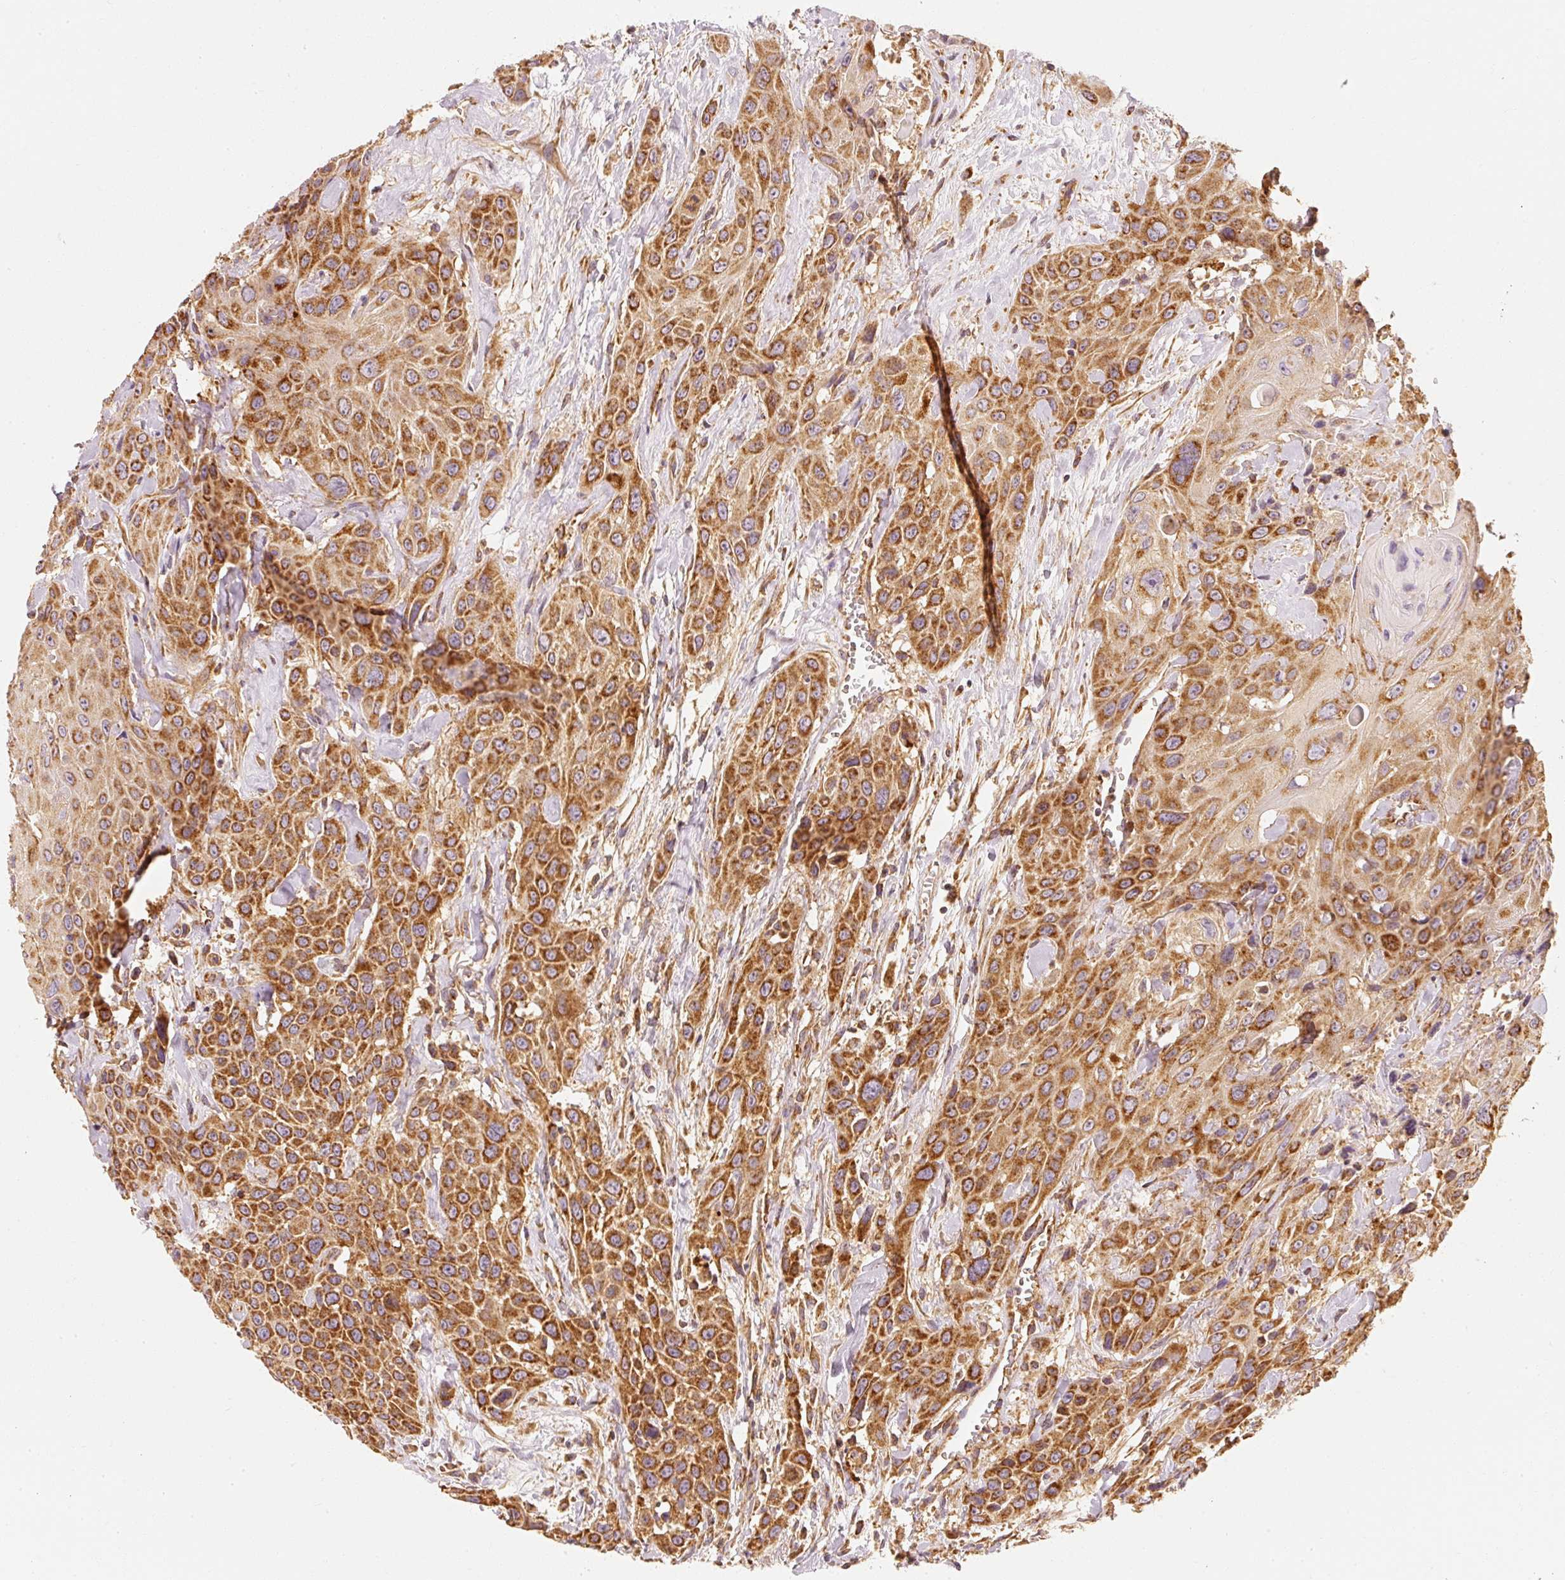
{"staining": {"intensity": "strong", "quantity": ">75%", "location": "cytoplasmic/membranous"}, "tissue": "head and neck cancer", "cell_type": "Tumor cells", "image_type": "cancer", "snomed": [{"axis": "morphology", "description": "Squamous cell carcinoma, NOS"}, {"axis": "topography", "description": "Head-Neck"}], "caption": "This is a histology image of immunohistochemistry staining of squamous cell carcinoma (head and neck), which shows strong expression in the cytoplasmic/membranous of tumor cells.", "gene": "TOMM40", "patient": {"sex": "male", "age": 81}}